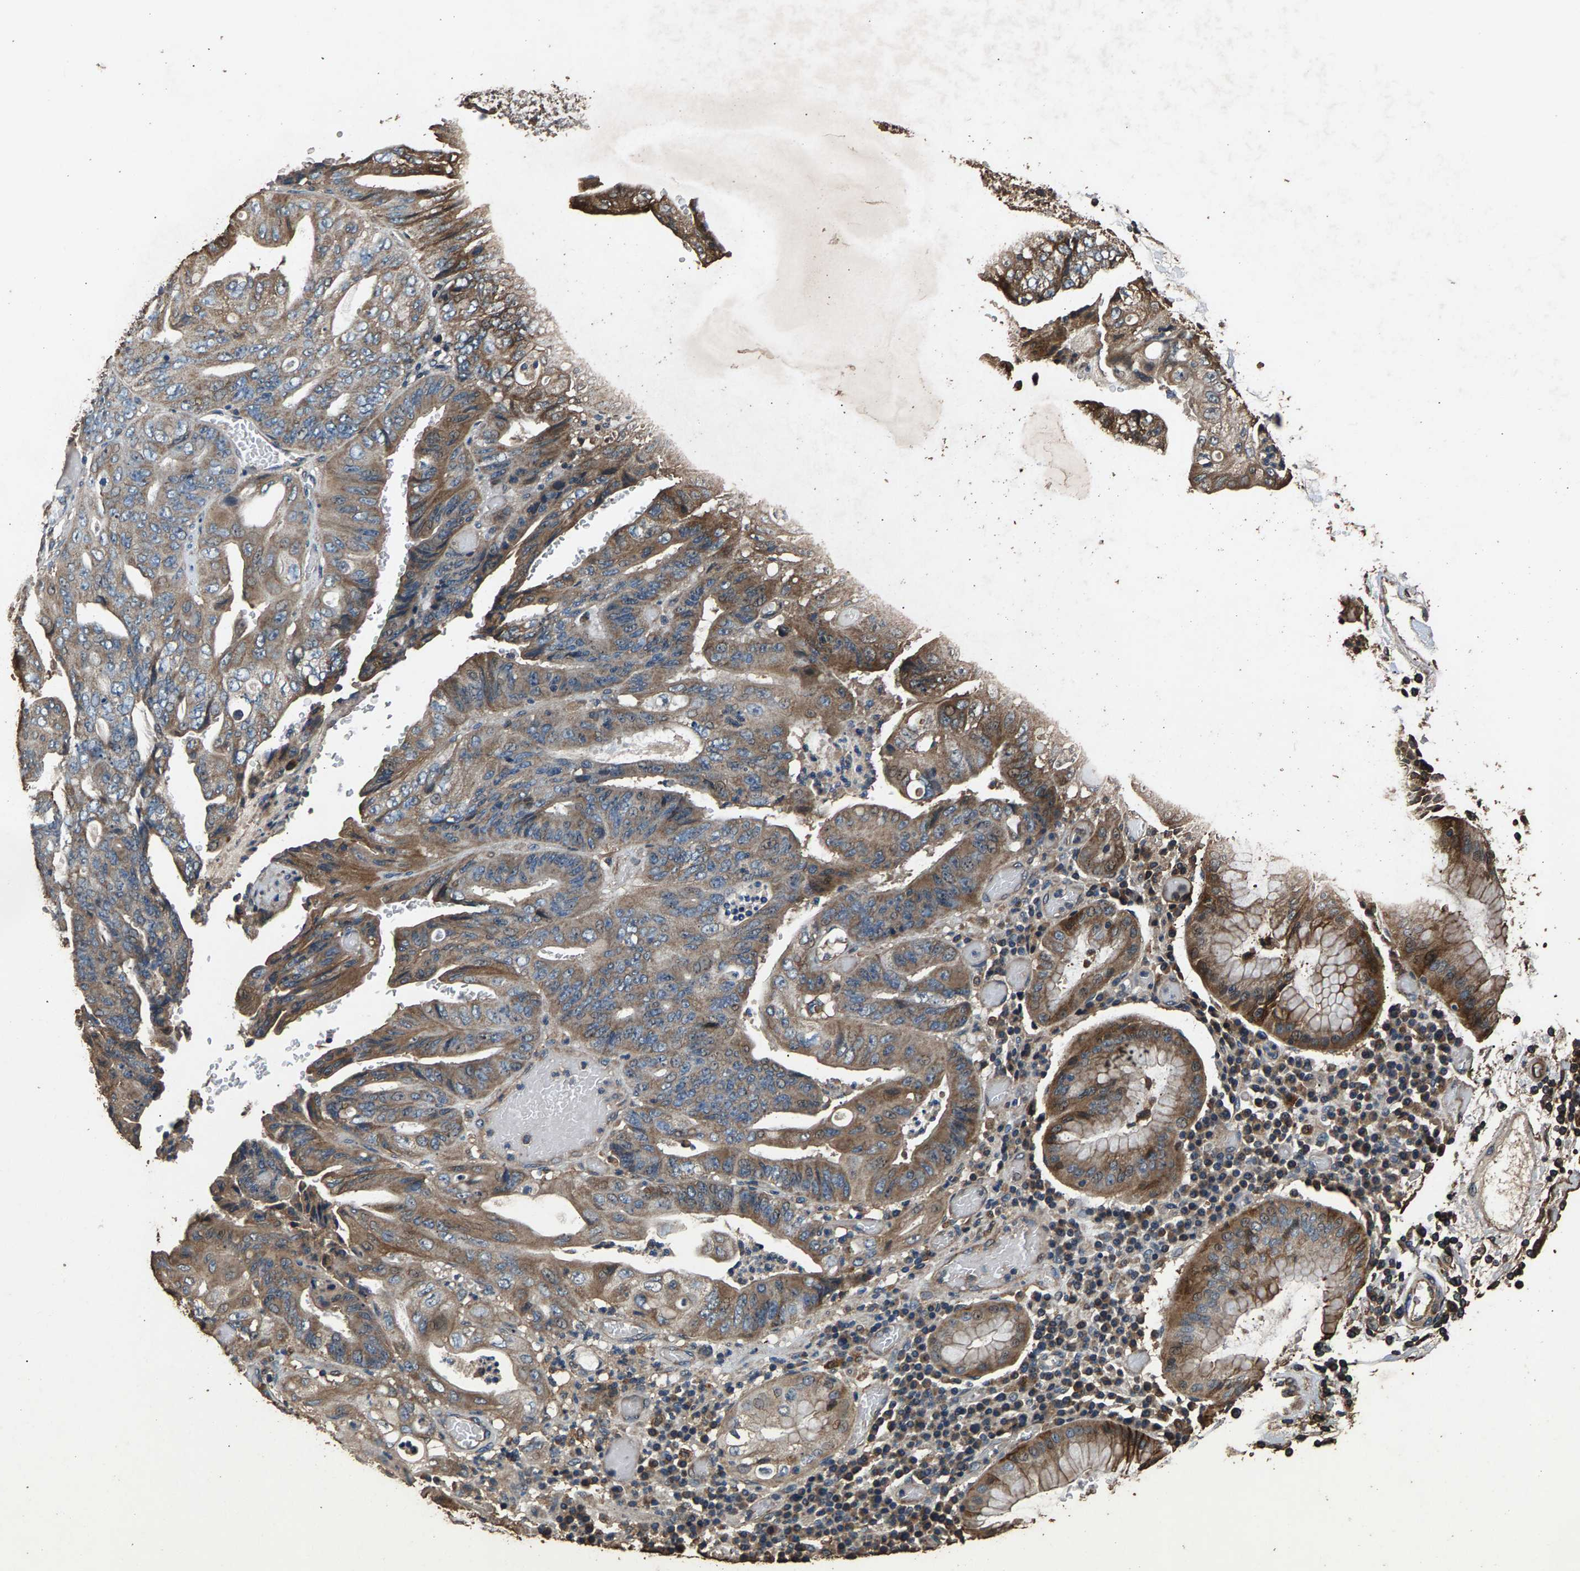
{"staining": {"intensity": "moderate", "quantity": "25%-75%", "location": "cytoplasmic/membranous"}, "tissue": "stomach cancer", "cell_type": "Tumor cells", "image_type": "cancer", "snomed": [{"axis": "morphology", "description": "Adenocarcinoma, NOS"}, {"axis": "topography", "description": "Stomach"}], "caption": "Brown immunohistochemical staining in stomach cancer (adenocarcinoma) exhibits moderate cytoplasmic/membranous positivity in about 25%-75% of tumor cells.", "gene": "MRPL27", "patient": {"sex": "female", "age": 73}}